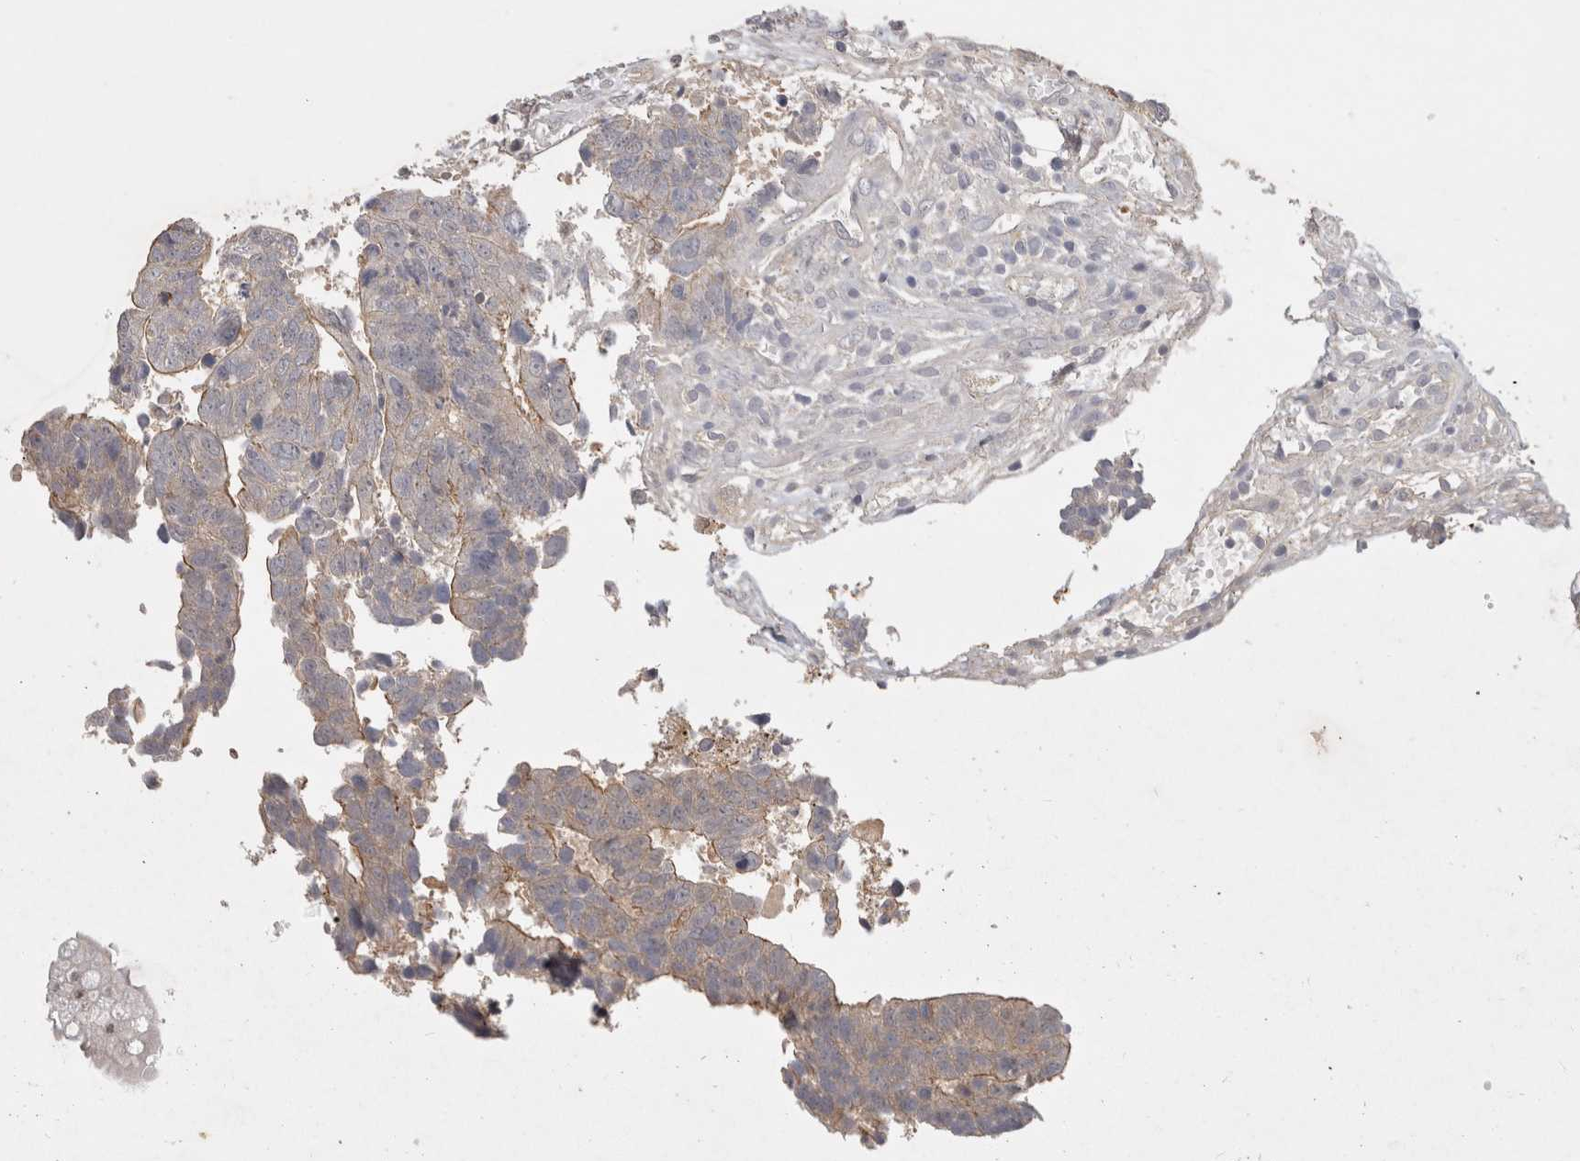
{"staining": {"intensity": "weak", "quantity": "25%-75%", "location": "cytoplasmic/membranous"}, "tissue": "colorectal cancer", "cell_type": "Tumor cells", "image_type": "cancer", "snomed": [{"axis": "morphology", "description": "Adenocarcinoma, NOS"}, {"axis": "topography", "description": "Rectum"}], "caption": "This image shows colorectal adenocarcinoma stained with immunohistochemistry (IHC) to label a protein in brown. The cytoplasmic/membranous of tumor cells show weak positivity for the protein. Nuclei are counter-stained blue.", "gene": "CERS3", "patient": {"sex": "male", "age": 84}}